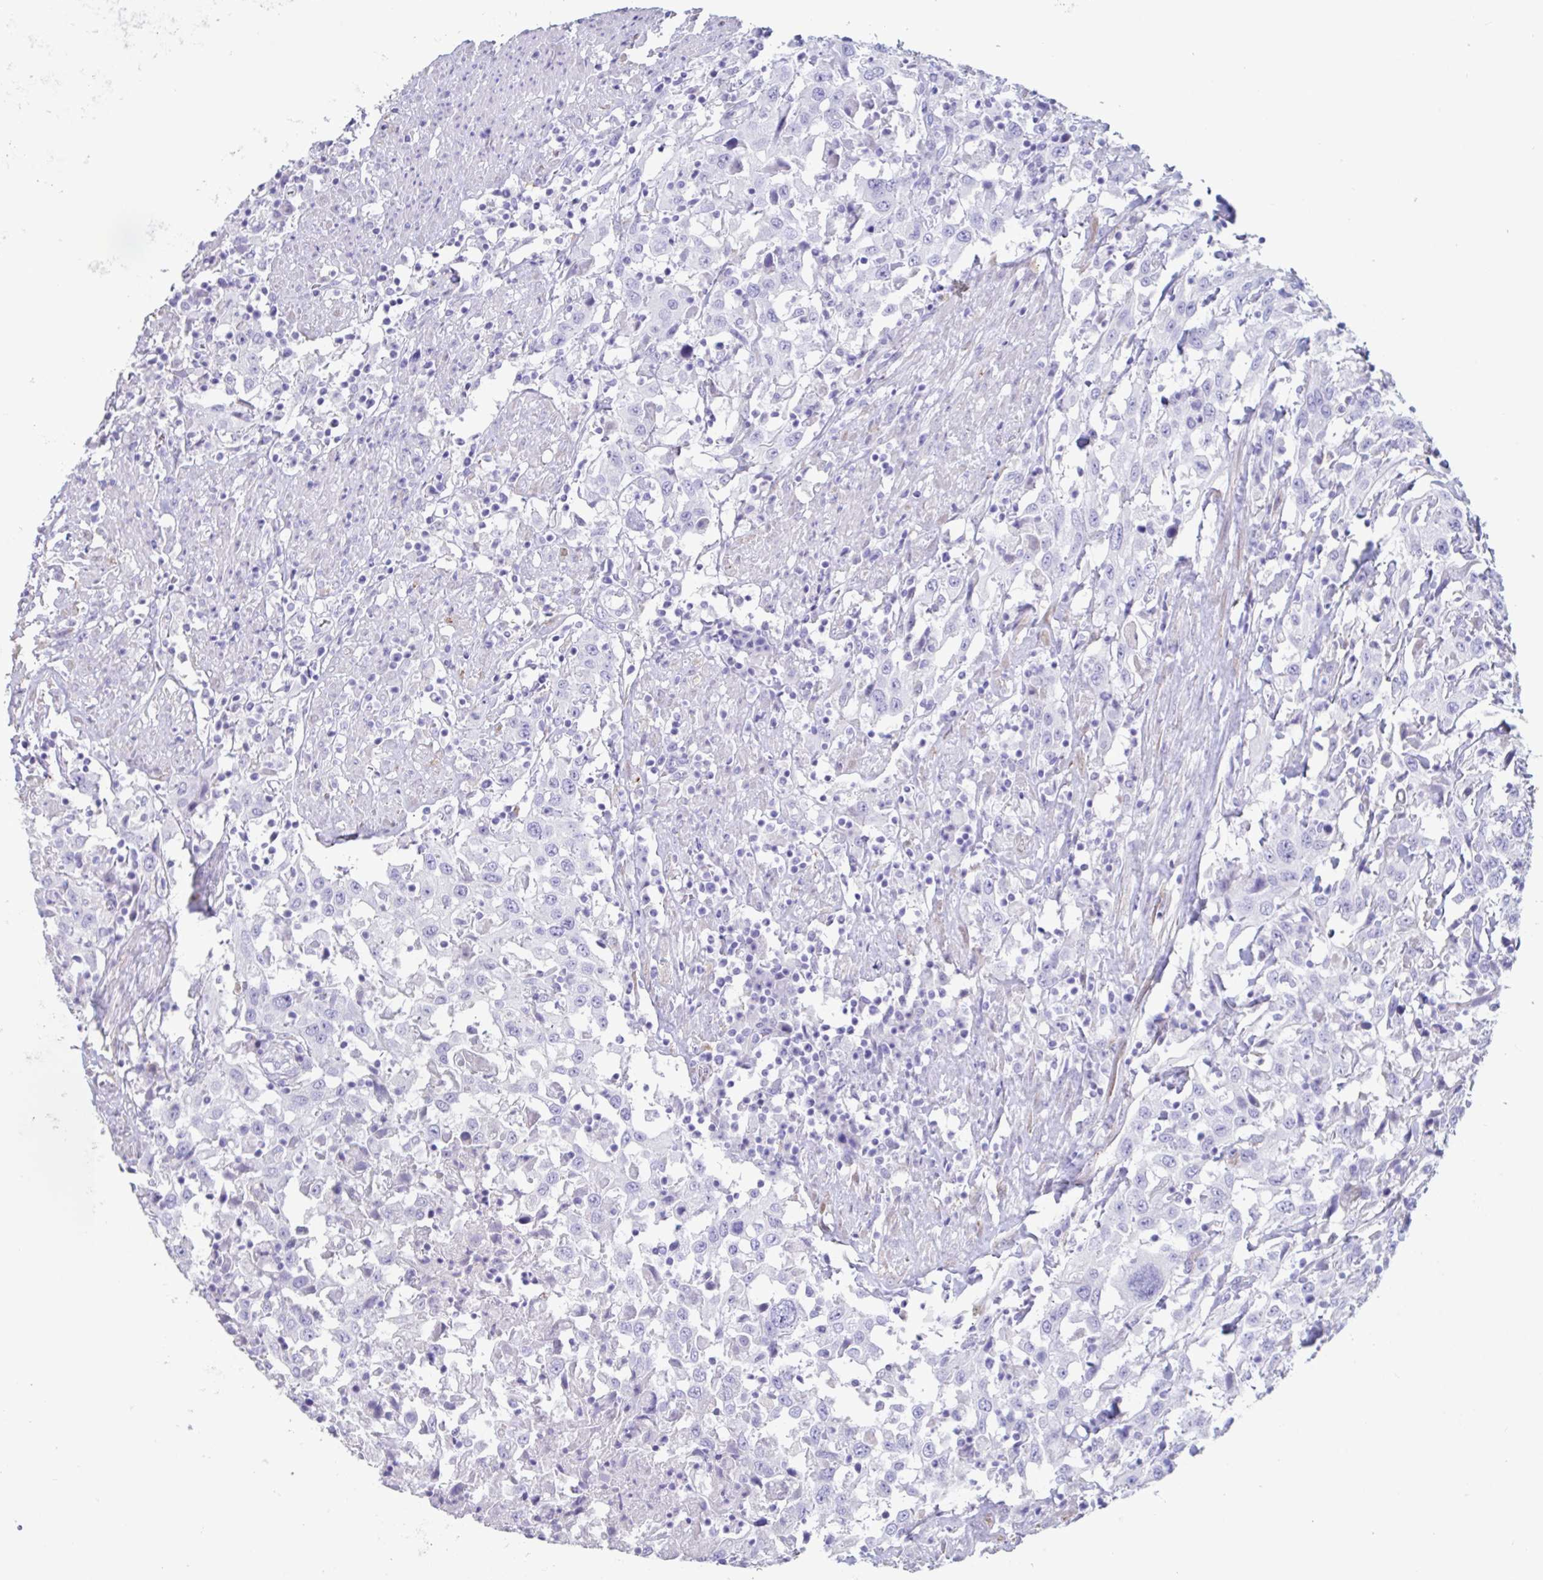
{"staining": {"intensity": "negative", "quantity": "none", "location": "none"}, "tissue": "urothelial cancer", "cell_type": "Tumor cells", "image_type": "cancer", "snomed": [{"axis": "morphology", "description": "Urothelial carcinoma, High grade"}, {"axis": "topography", "description": "Urinary bladder"}], "caption": "Tumor cells are negative for brown protein staining in urothelial cancer.", "gene": "TNNC1", "patient": {"sex": "male", "age": 61}}